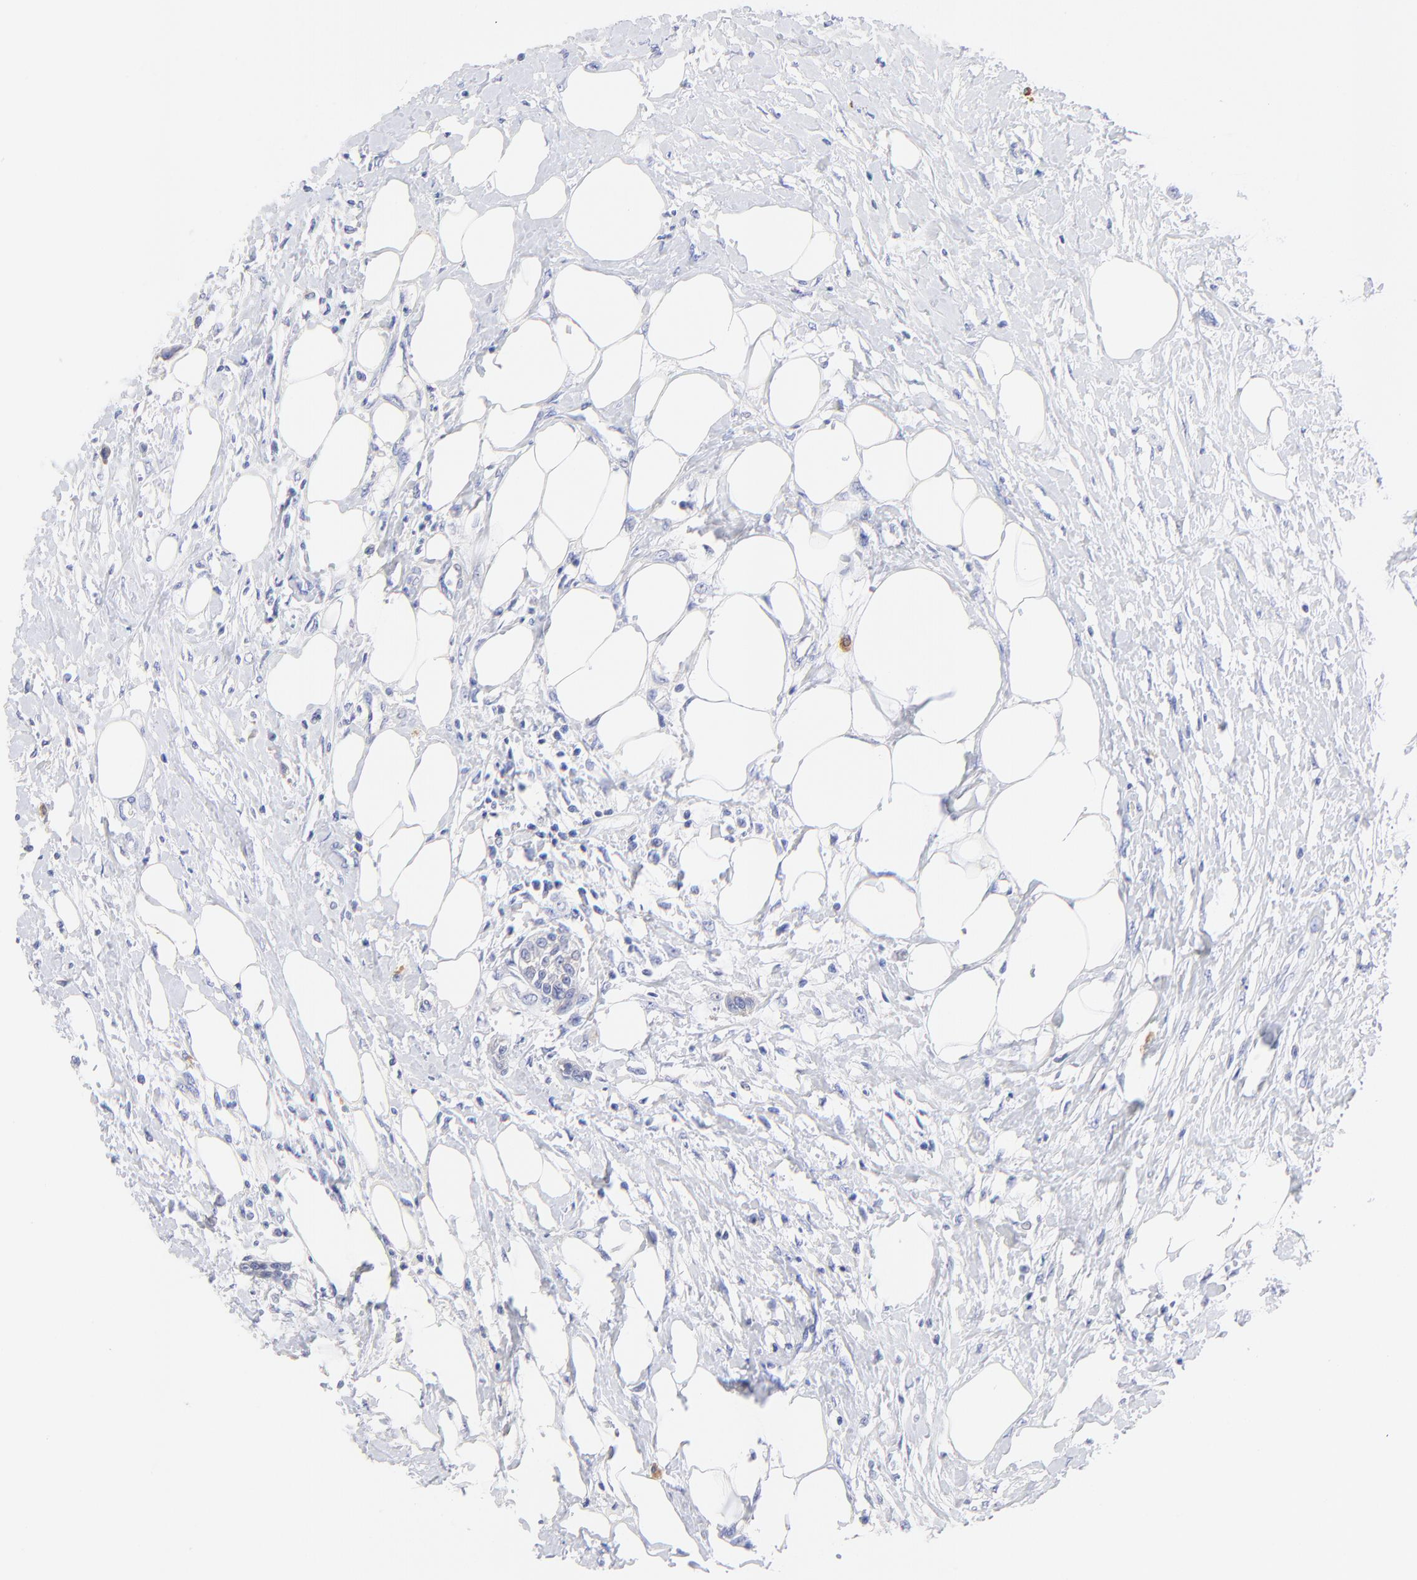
{"staining": {"intensity": "negative", "quantity": "none", "location": "none"}, "tissue": "urothelial cancer", "cell_type": "Tumor cells", "image_type": "cancer", "snomed": [{"axis": "morphology", "description": "Urothelial carcinoma, High grade"}, {"axis": "topography", "description": "Urinary bladder"}], "caption": "Immunohistochemistry (IHC) of human urothelial carcinoma (high-grade) reveals no positivity in tumor cells. Nuclei are stained in blue.", "gene": "EBP", "patient": {"sex": "male", "age": 56}}